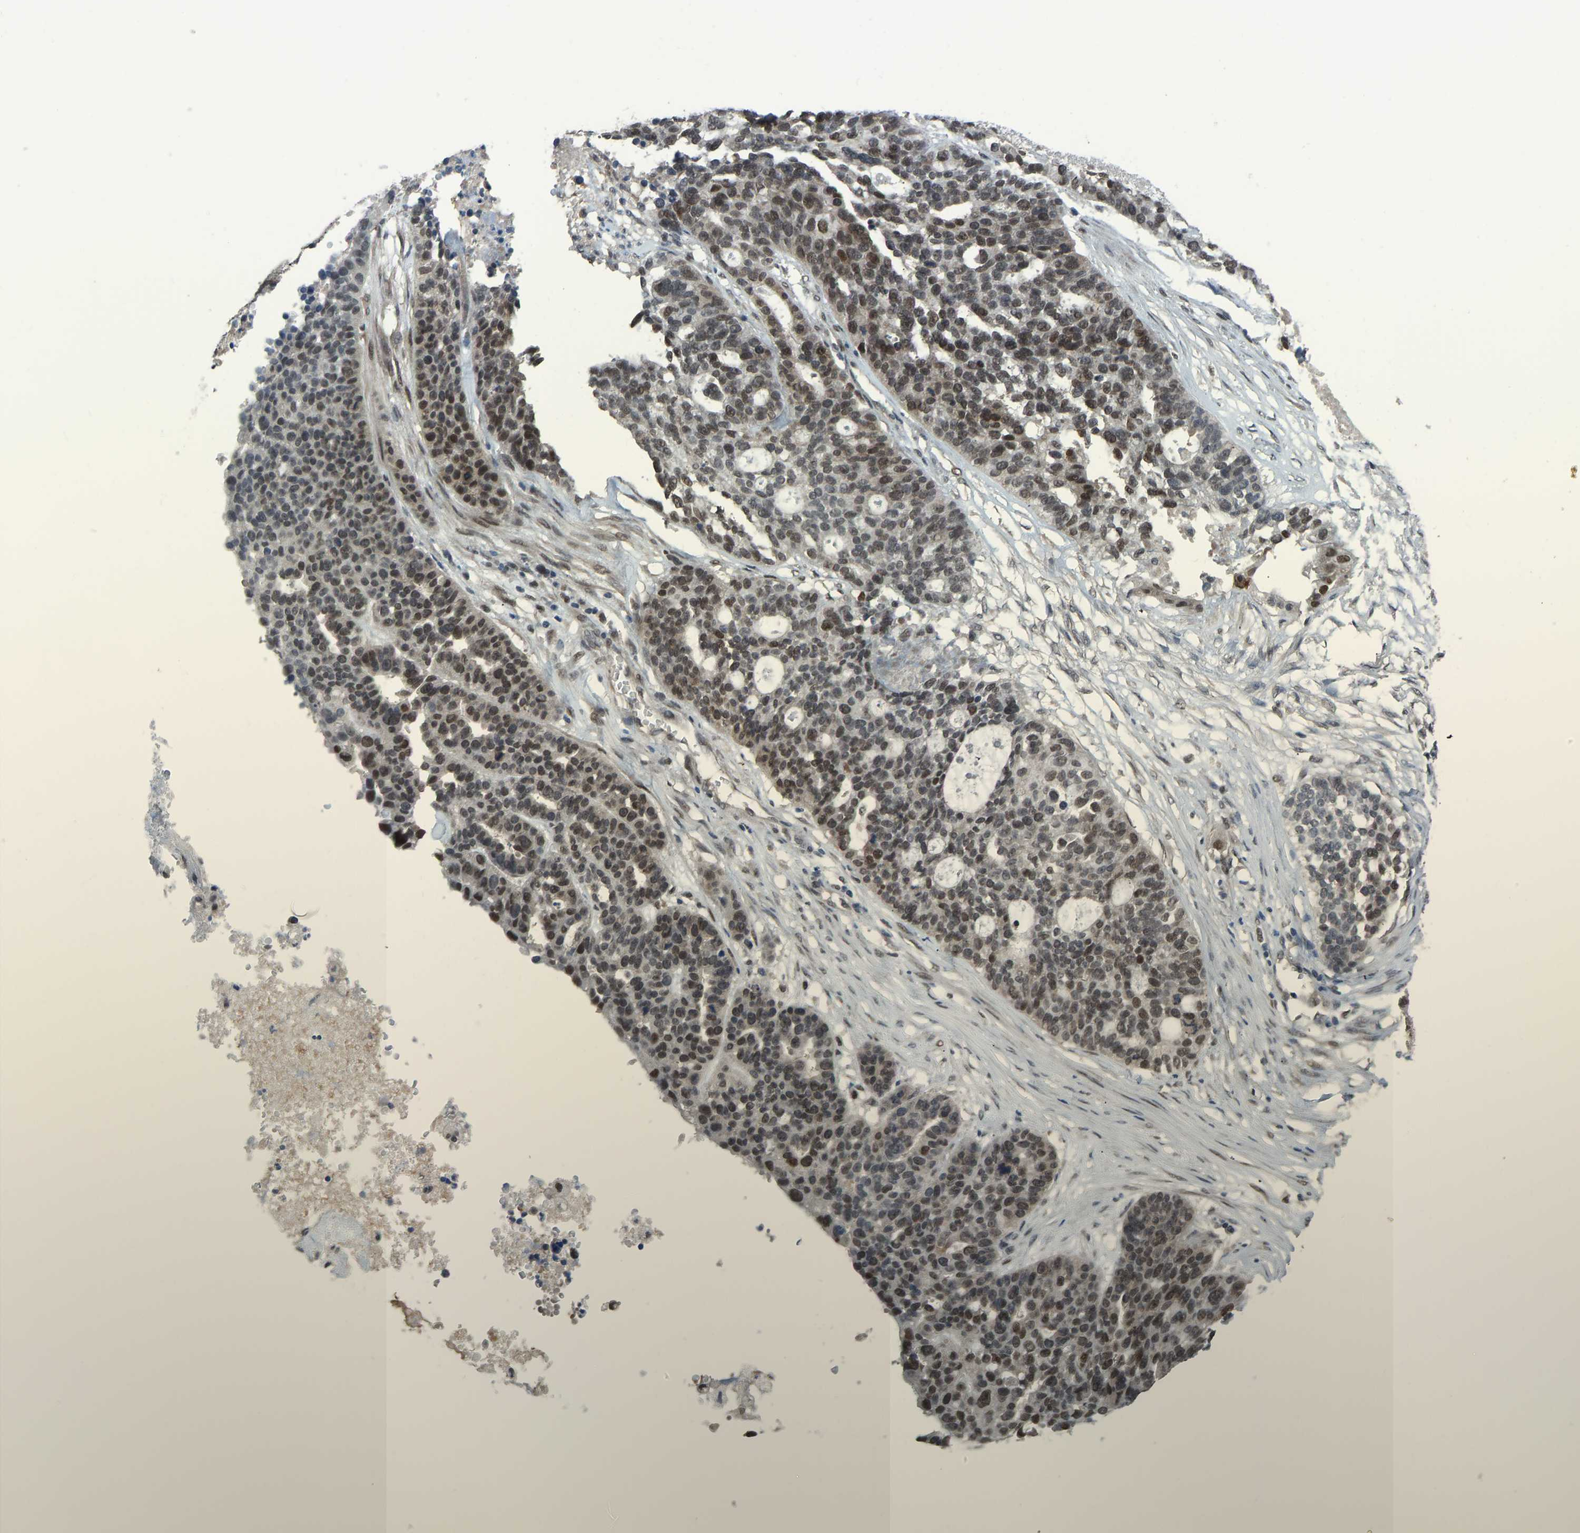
{"staining": {"intensity": "weak", "quantity": ">75%", "location": "nuclear"}, "tissue": "ovarian cancer", "cell_type": "Tumor cells", "image_type": "cancer", "snomed": [{"axis": "morphology", "description": "Cystadenocarcinoma, serous, NOS"}, {"axis": "topography", "description": "Ovary"}], "caption": "Ovarian cancer stained for a protein (brown) exhibits weak nuclear positive expression in approximately >75% of tumor cells.", "gene": "KPNA6", "patient": {"sex": "female", "age": 59}}